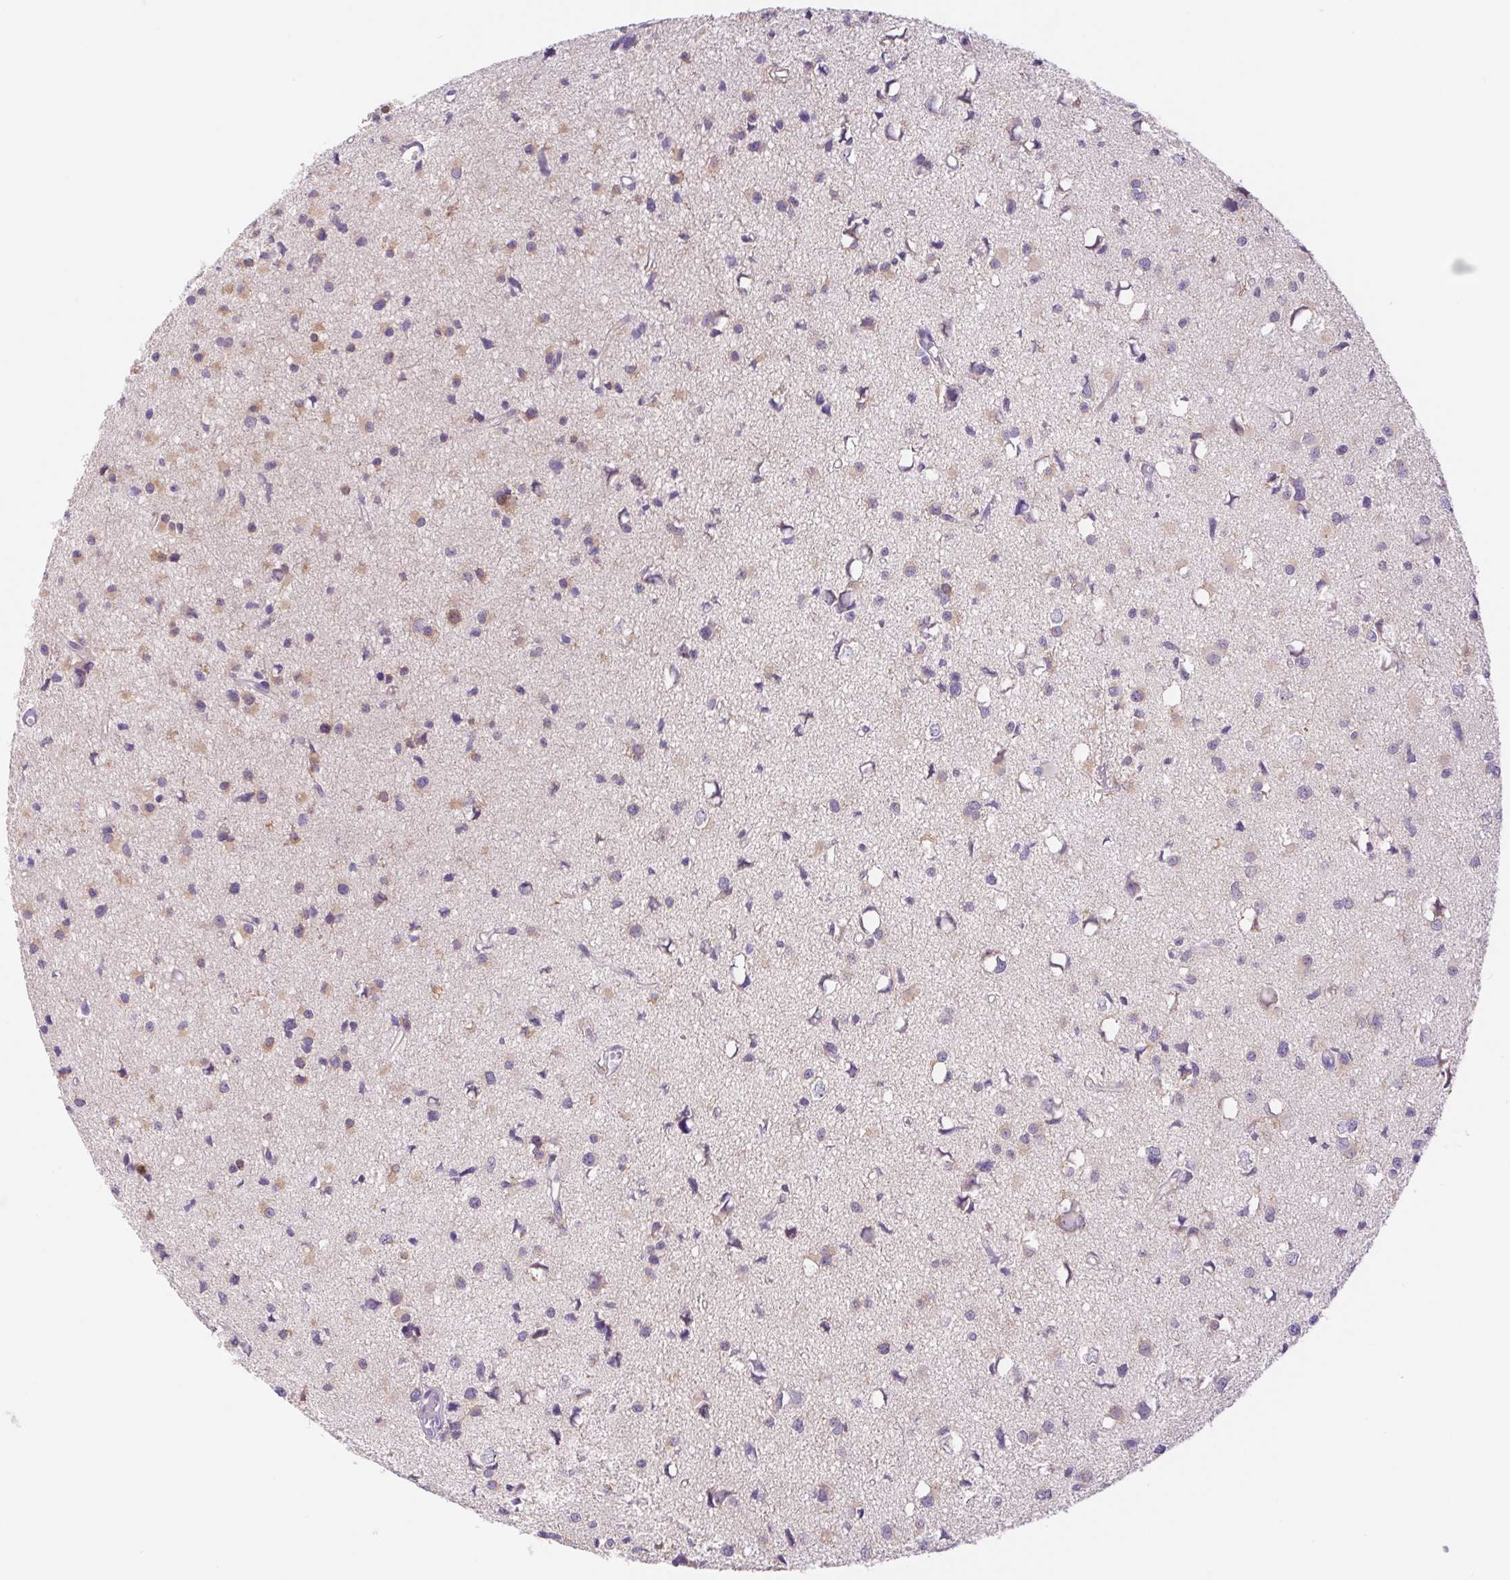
{"staining": {"intensity": "weak", "quantity": "25%-75%", "location": "cytoplasmic/membranous"}, "tissue": "glioma", "cell_type": "Tumor cells", "image_type": "cancer", "snomed": [{"axis": "morphology", "description": "Glioma, malignant, High grade"}, {"axis": "topography", "description": "Brain"}], "caption": "IHC (DAB (3,3'-diaminobenzidine)) staining of human malignant high-grade glioma displays weak cytoplasmic/membranous protein positivity in approximately 25%-75% of tumor cells. Using DAB (3,3'-diaminobenzidine) (brown) and hematoxylin (blue) stains, captured at high magnification using brightfield microscopy.", "gene": "DYNC2LI1", "patient": {"sex": "male", "age": 54}}